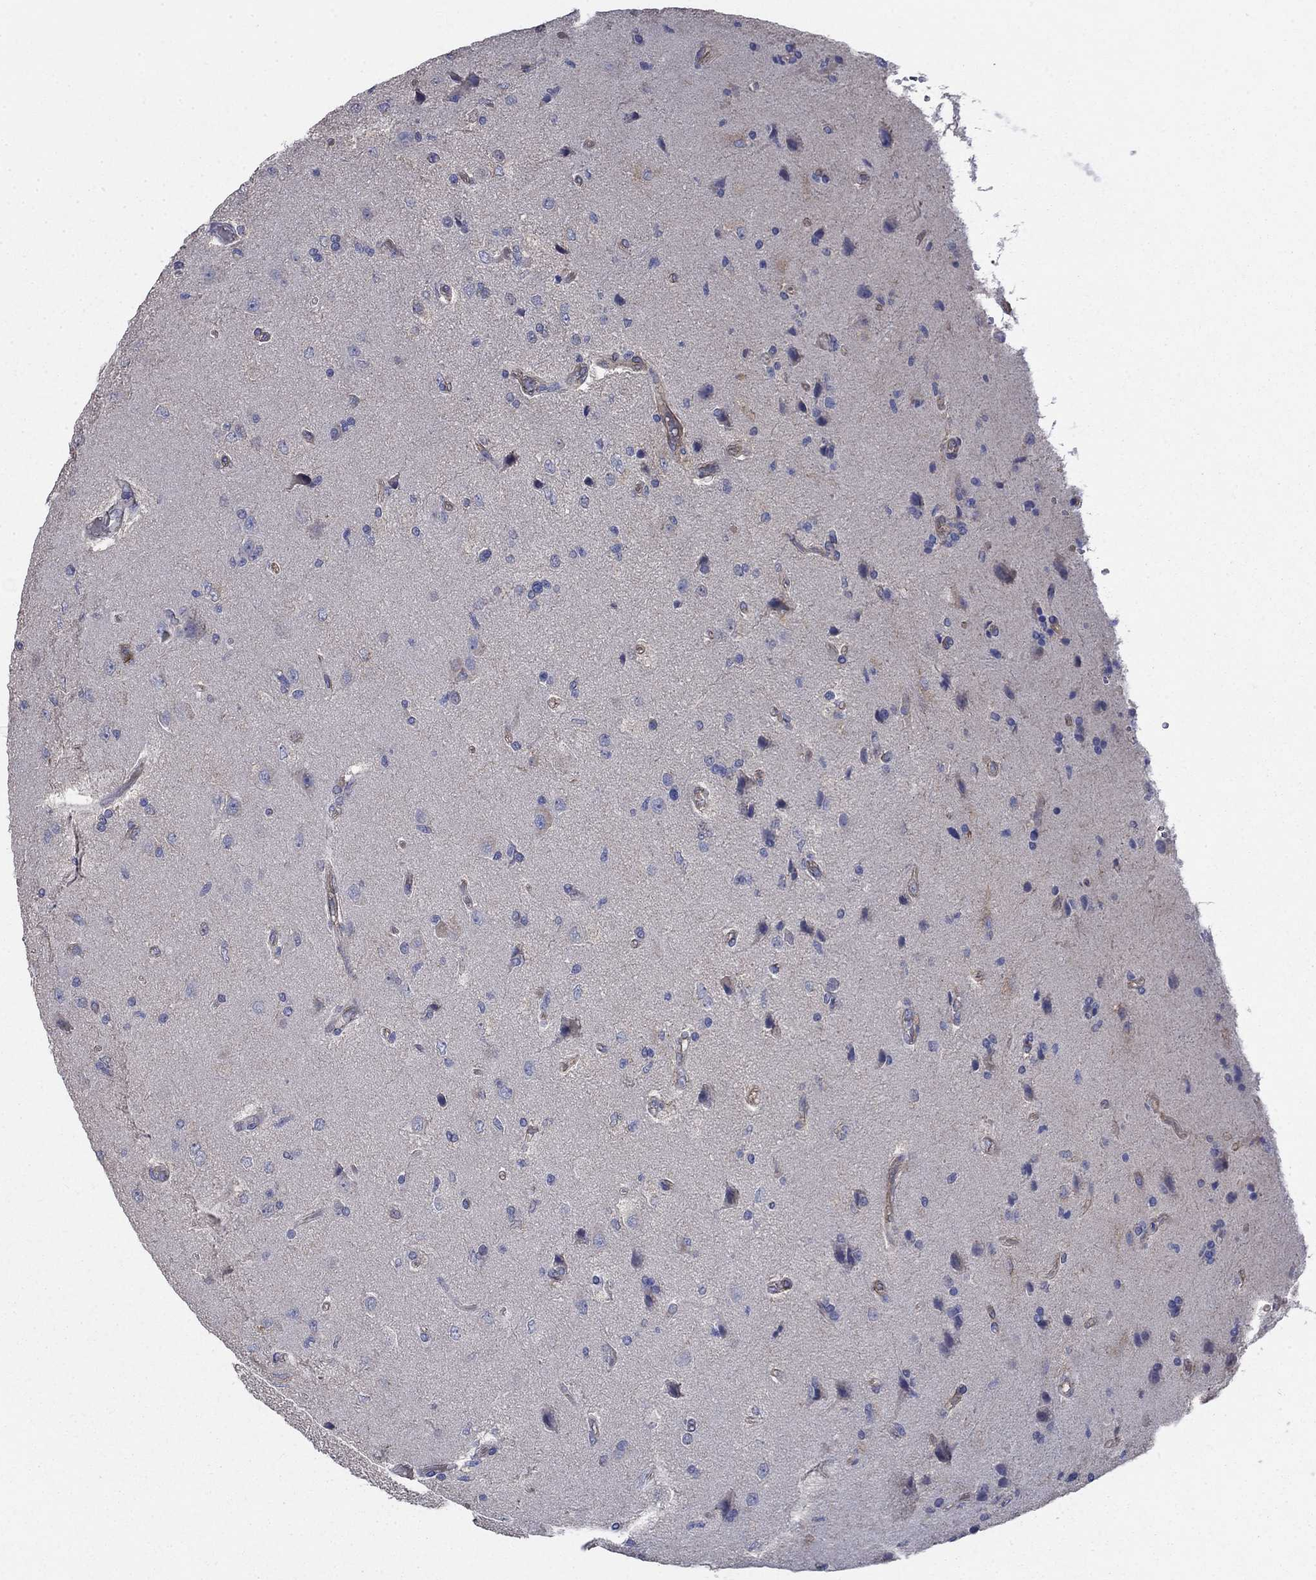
{"staining": {"intensity": "negative", "quantity": "none", "location": "none"}, "tissue": "glioma", "cell_type": "Tumor cells", "image_type": "cancer", "snomed": [{"axis": "morphology", "description": "Glioma, malignant, High grade"}, {"axis": "topography", "description": "Brain"}], "caption": "DAB immunohistochemical staining of glioma demonstrates no significant staining in tumor cells.", "gene": "FLNC", "patient": {"sex": "male", "age": 56}}